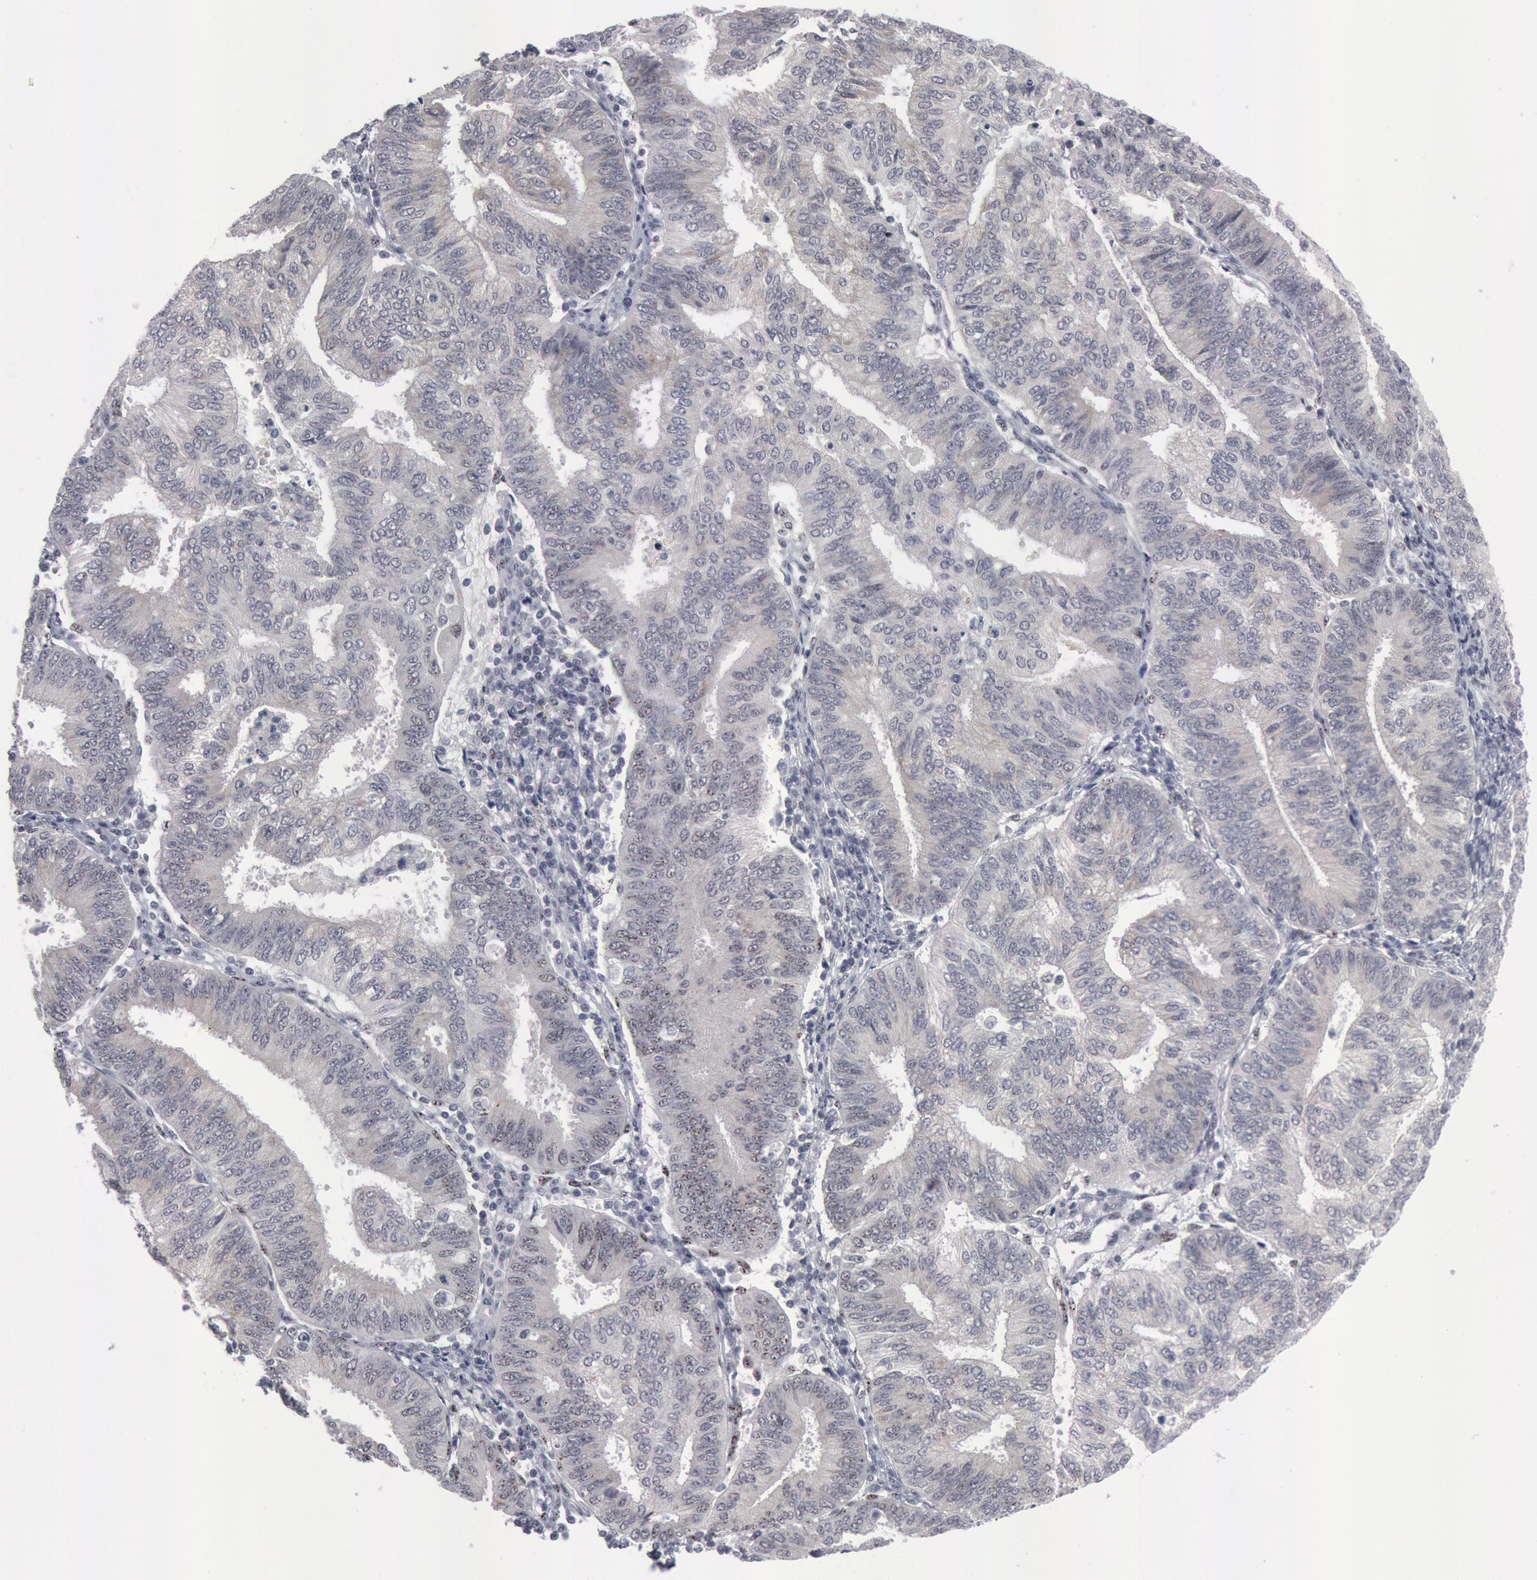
{"staining": {"intensity": "negative", "quantity": "none", "location": "none"}, "tissue": "endometrial cancer", "cell_type": "Tumor cells", "image_type": "cancer", "snomed": [{"axis": "morphology", "description": "Adenocarcinoma, NOS"}, {"axis": "topography", "description": "Endometrium"}], "caption": "This is a image of IHC staining of adenocarcinoma (endometrial), which shows no staining in tumor cells.", "gene": "FOXO1", "patient": {"sex": "female", "age": 55}}